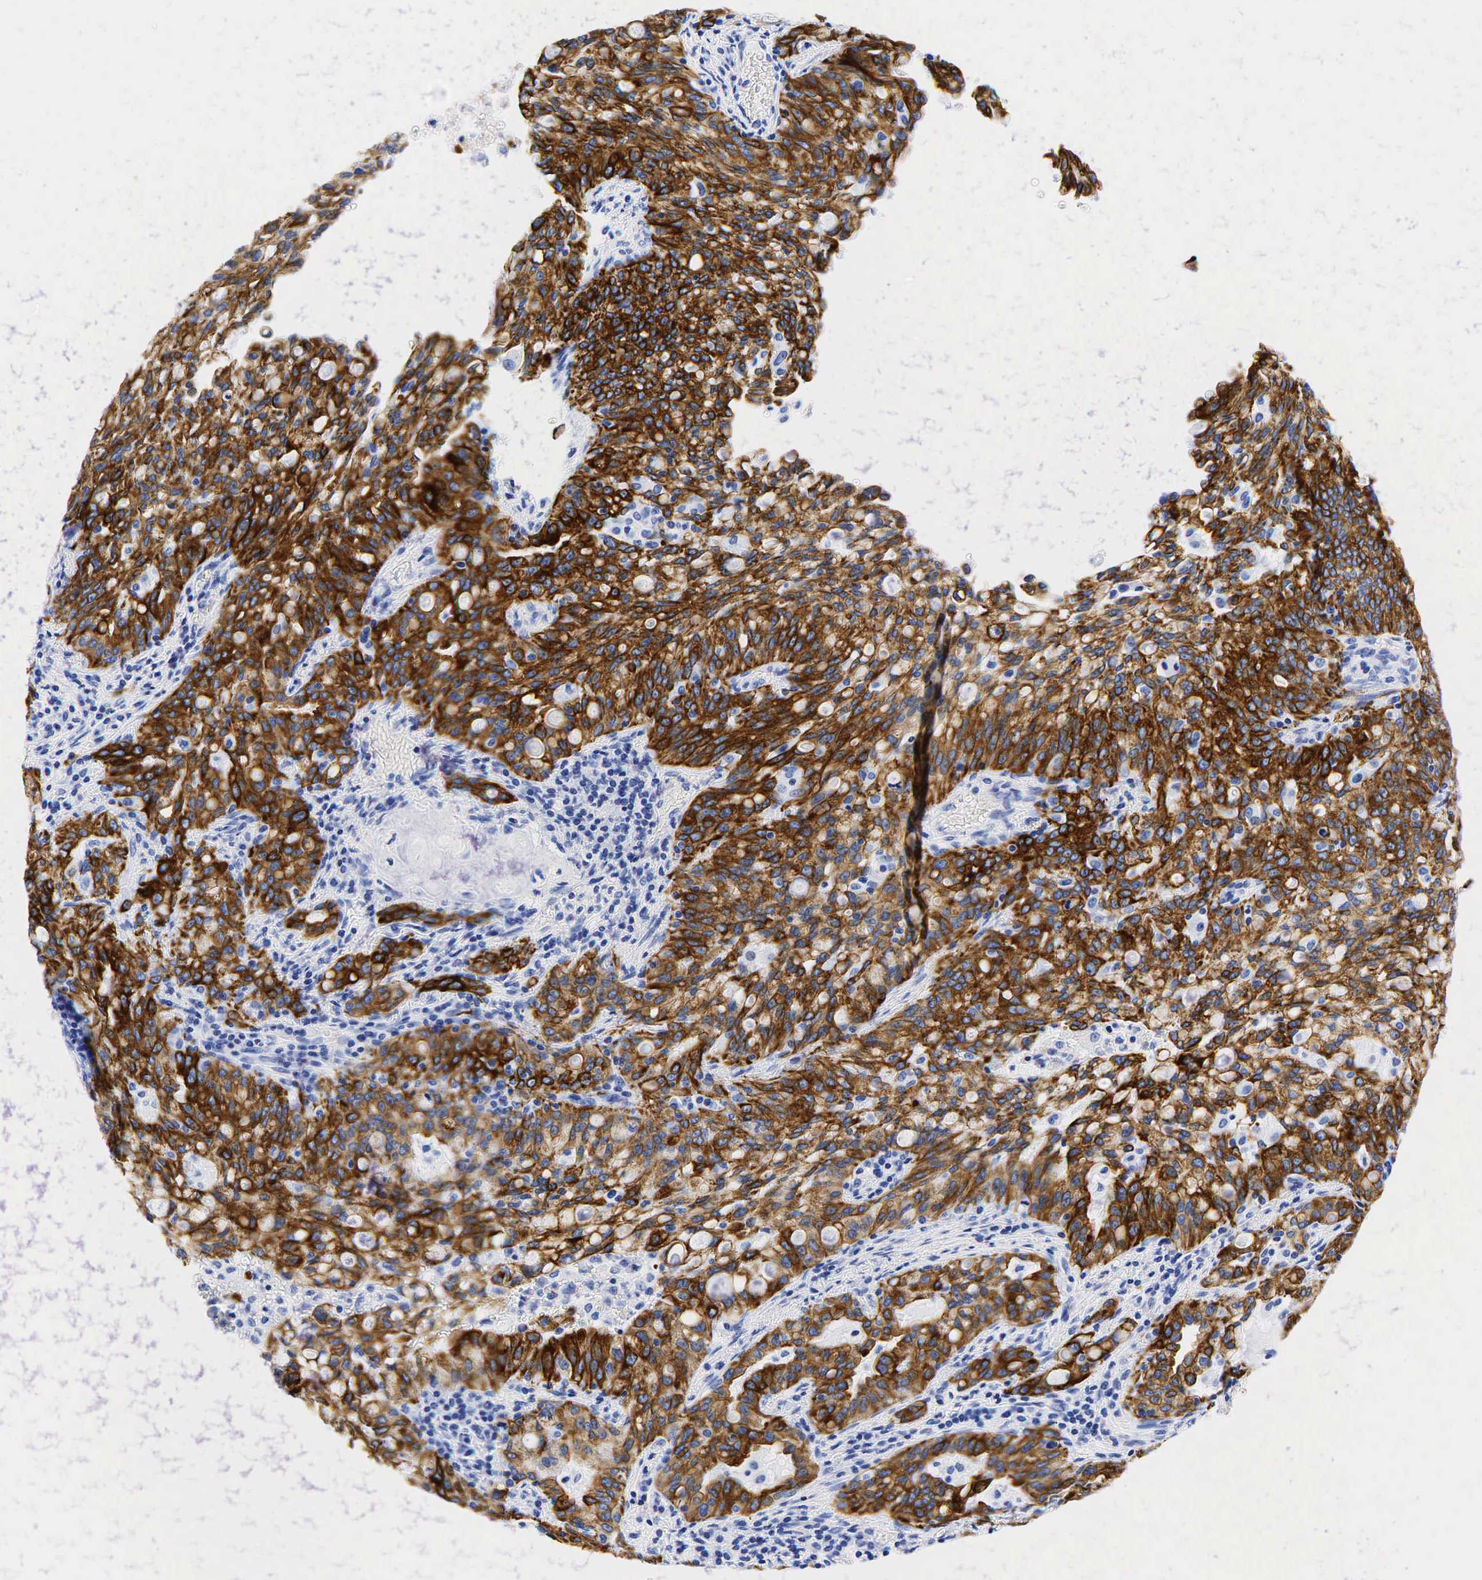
{"staining": {"intensity": "strong", "quantity": ">75%", "location": "cytoplasmic/membranous"}, "tissue": "lung cancer", "cell_type": "Tumor cells", "image_type": "cancer", "snomed": [{"axis": "morphology", "description": "Adenocarcinoma, NOS"}, {"axis": "topography", "description": "Lung"}], "caption": "Protein staining by immunohistochemistry displays strong cytoplasmic/membranous expression in about >75% of tumor cells in lung cancer. (Brightfield microscopy of DAB IHC at high magnification).", "gene": "KRT19", "patient": {"sex": "female", "age": 44}}